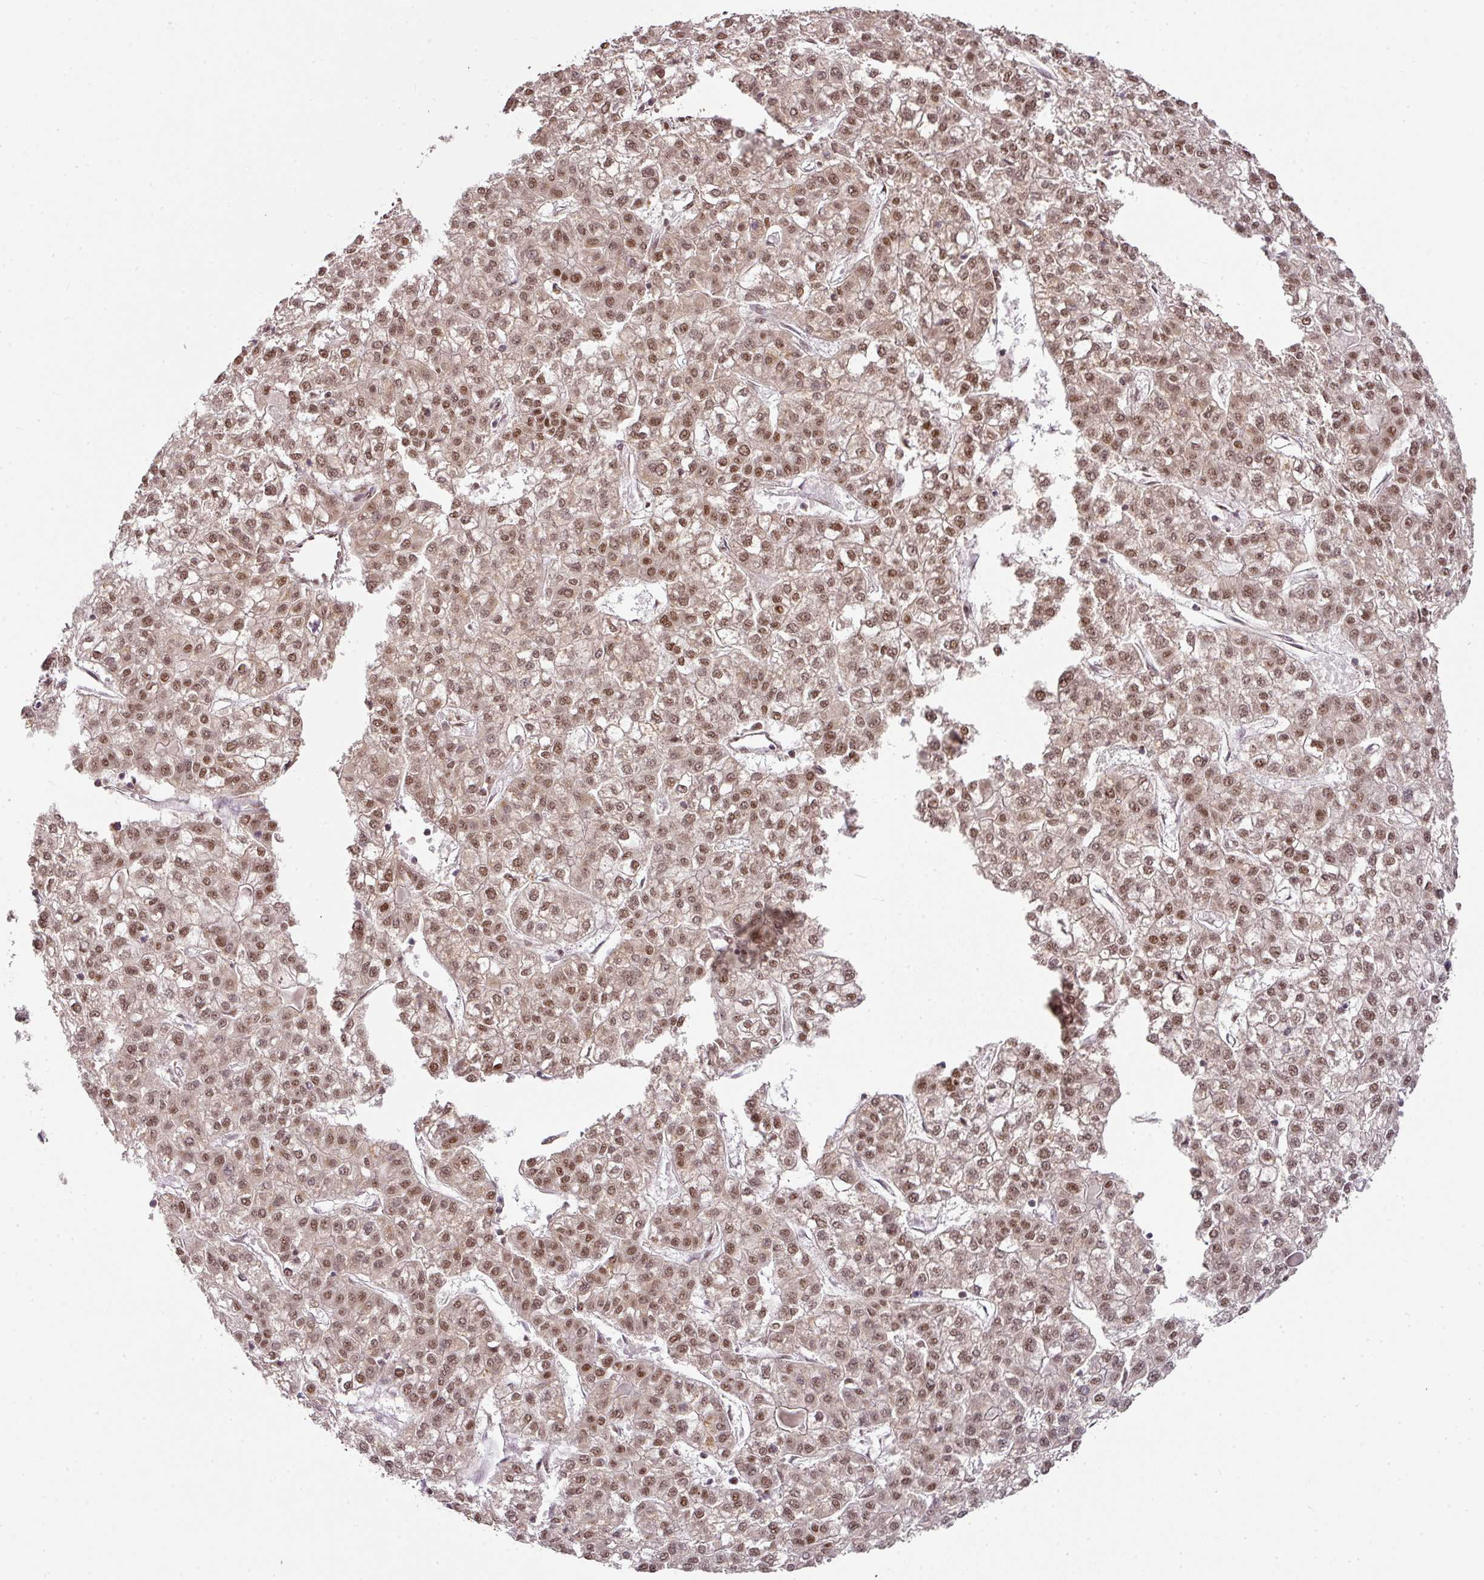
{"staining": {"intensity": "moderate", "quantity": ">75%", "location": "nuclear"}, "tissue": "liver cancer", "cell_type": "Tumor cells", "image_type": "cancer", "snomed": [{"axis": "morphology", "description": "Carcinoma, Hepatocellular, NOS"}, {"axis": "topography", "description": "Liver"}], "caption": "Hepatocellular carcinoma (liver) tissue exhibits moderate nuclear positivity in about >75% of tumor cells, visualized by immunohistochemistry. (Brightfield microscopy of DAB IHC at high magnification).", "gene": "RANBP9", "patient": {"sex": "female", "age": 43}}